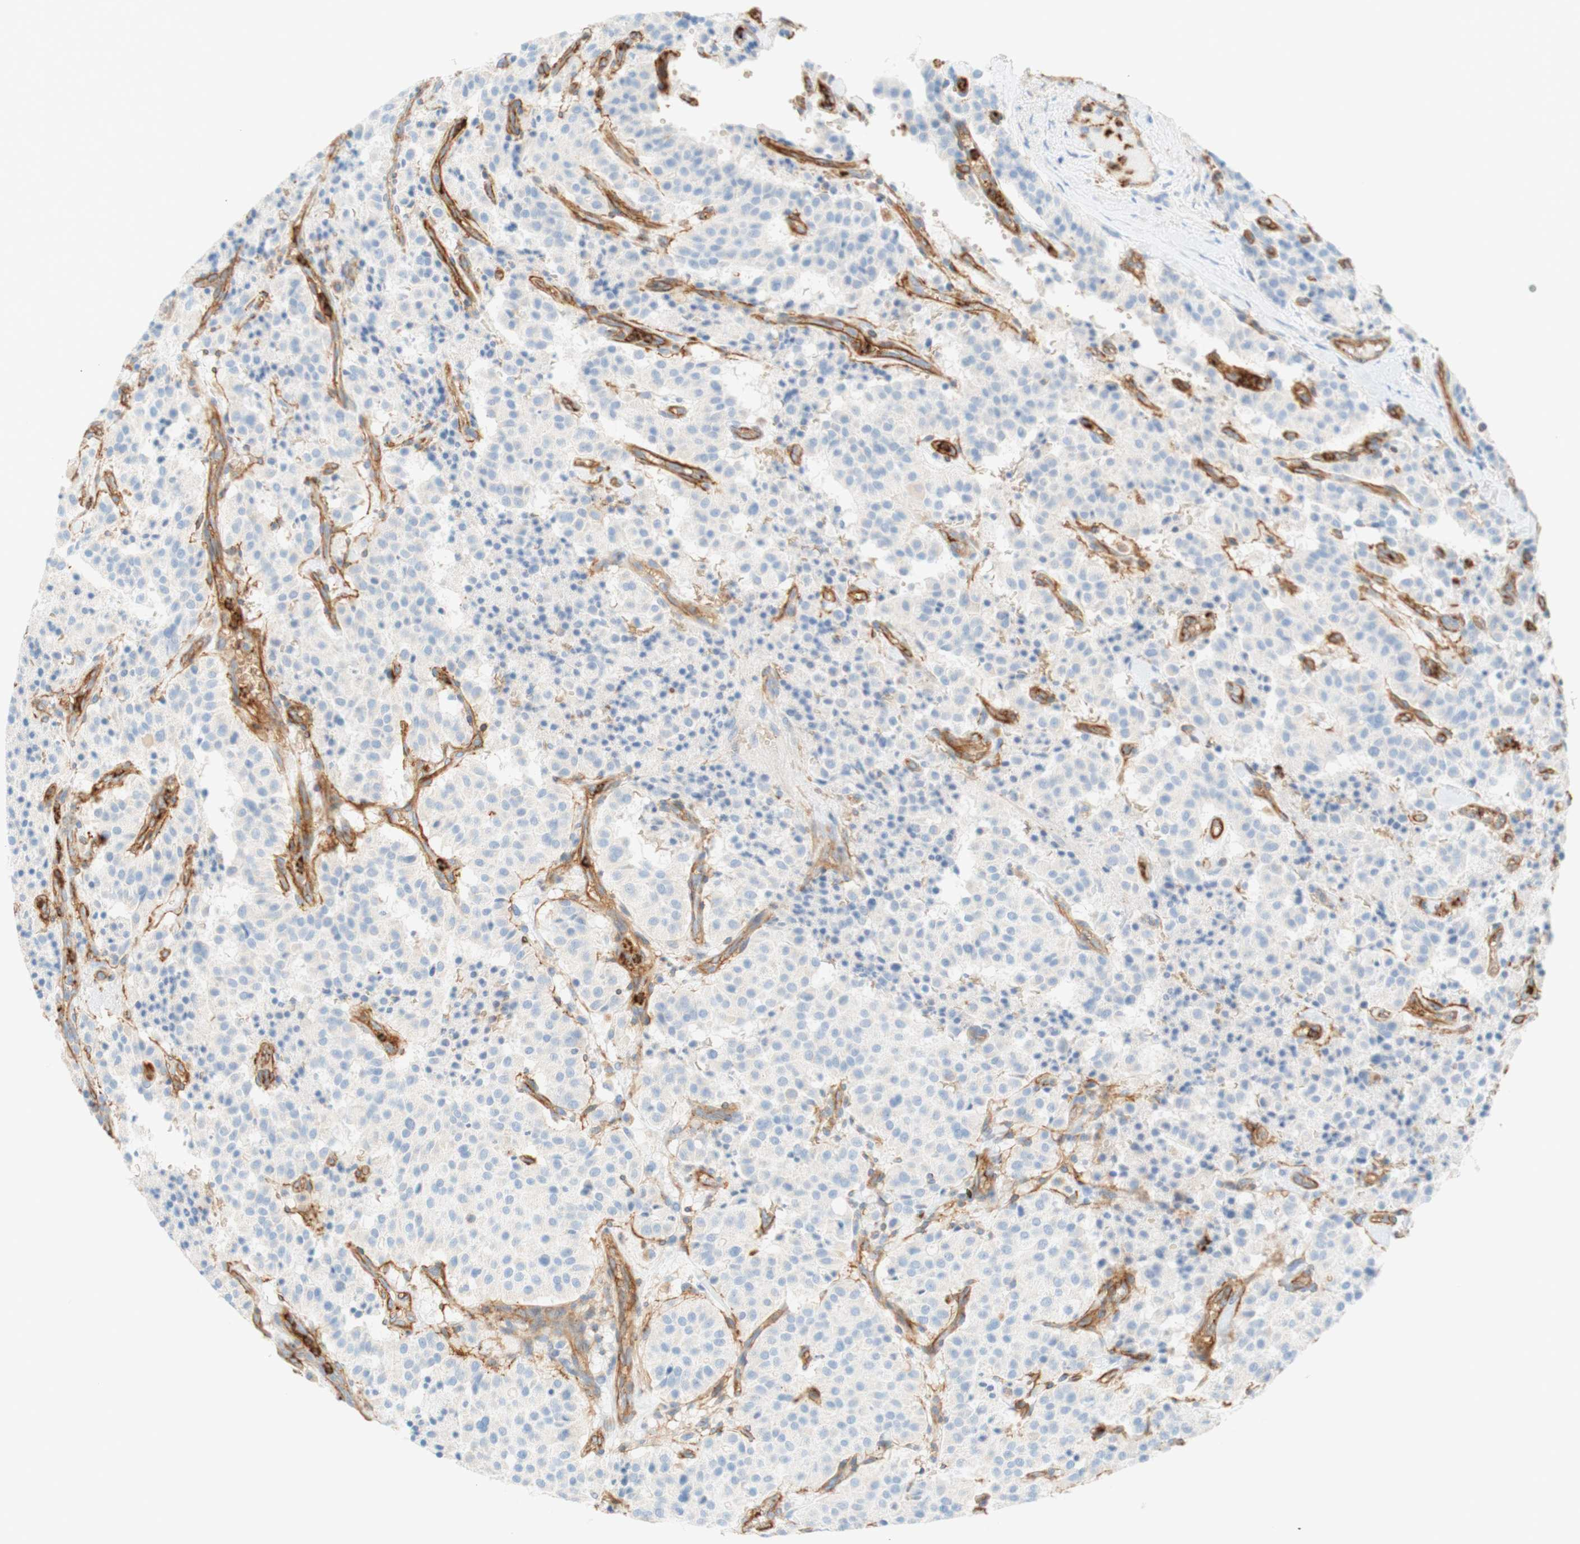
{"staining": {"intensity": "negative", "quantity": "none", "location": "none"}, "tissue": "carcinoid", "cell_type": "Tumor cells", "image_type": "cancer", "snomed": [{"axis": "morphology", "description": "Carcinoid, malignant, NOS"}, {"axis": "topography", "description": "Lung"}], "caption": "Carcinoid (malignant) was stained to show a protein in brown. There is no significant expression in tumor cells. The staining is performed using DAB (3,3'-diaminobenzidine) brown chromogen with nuclei counter-stained in using hematoxylin.", "gene": "STOM", "patient": {"sex": "male", "age": 30}}